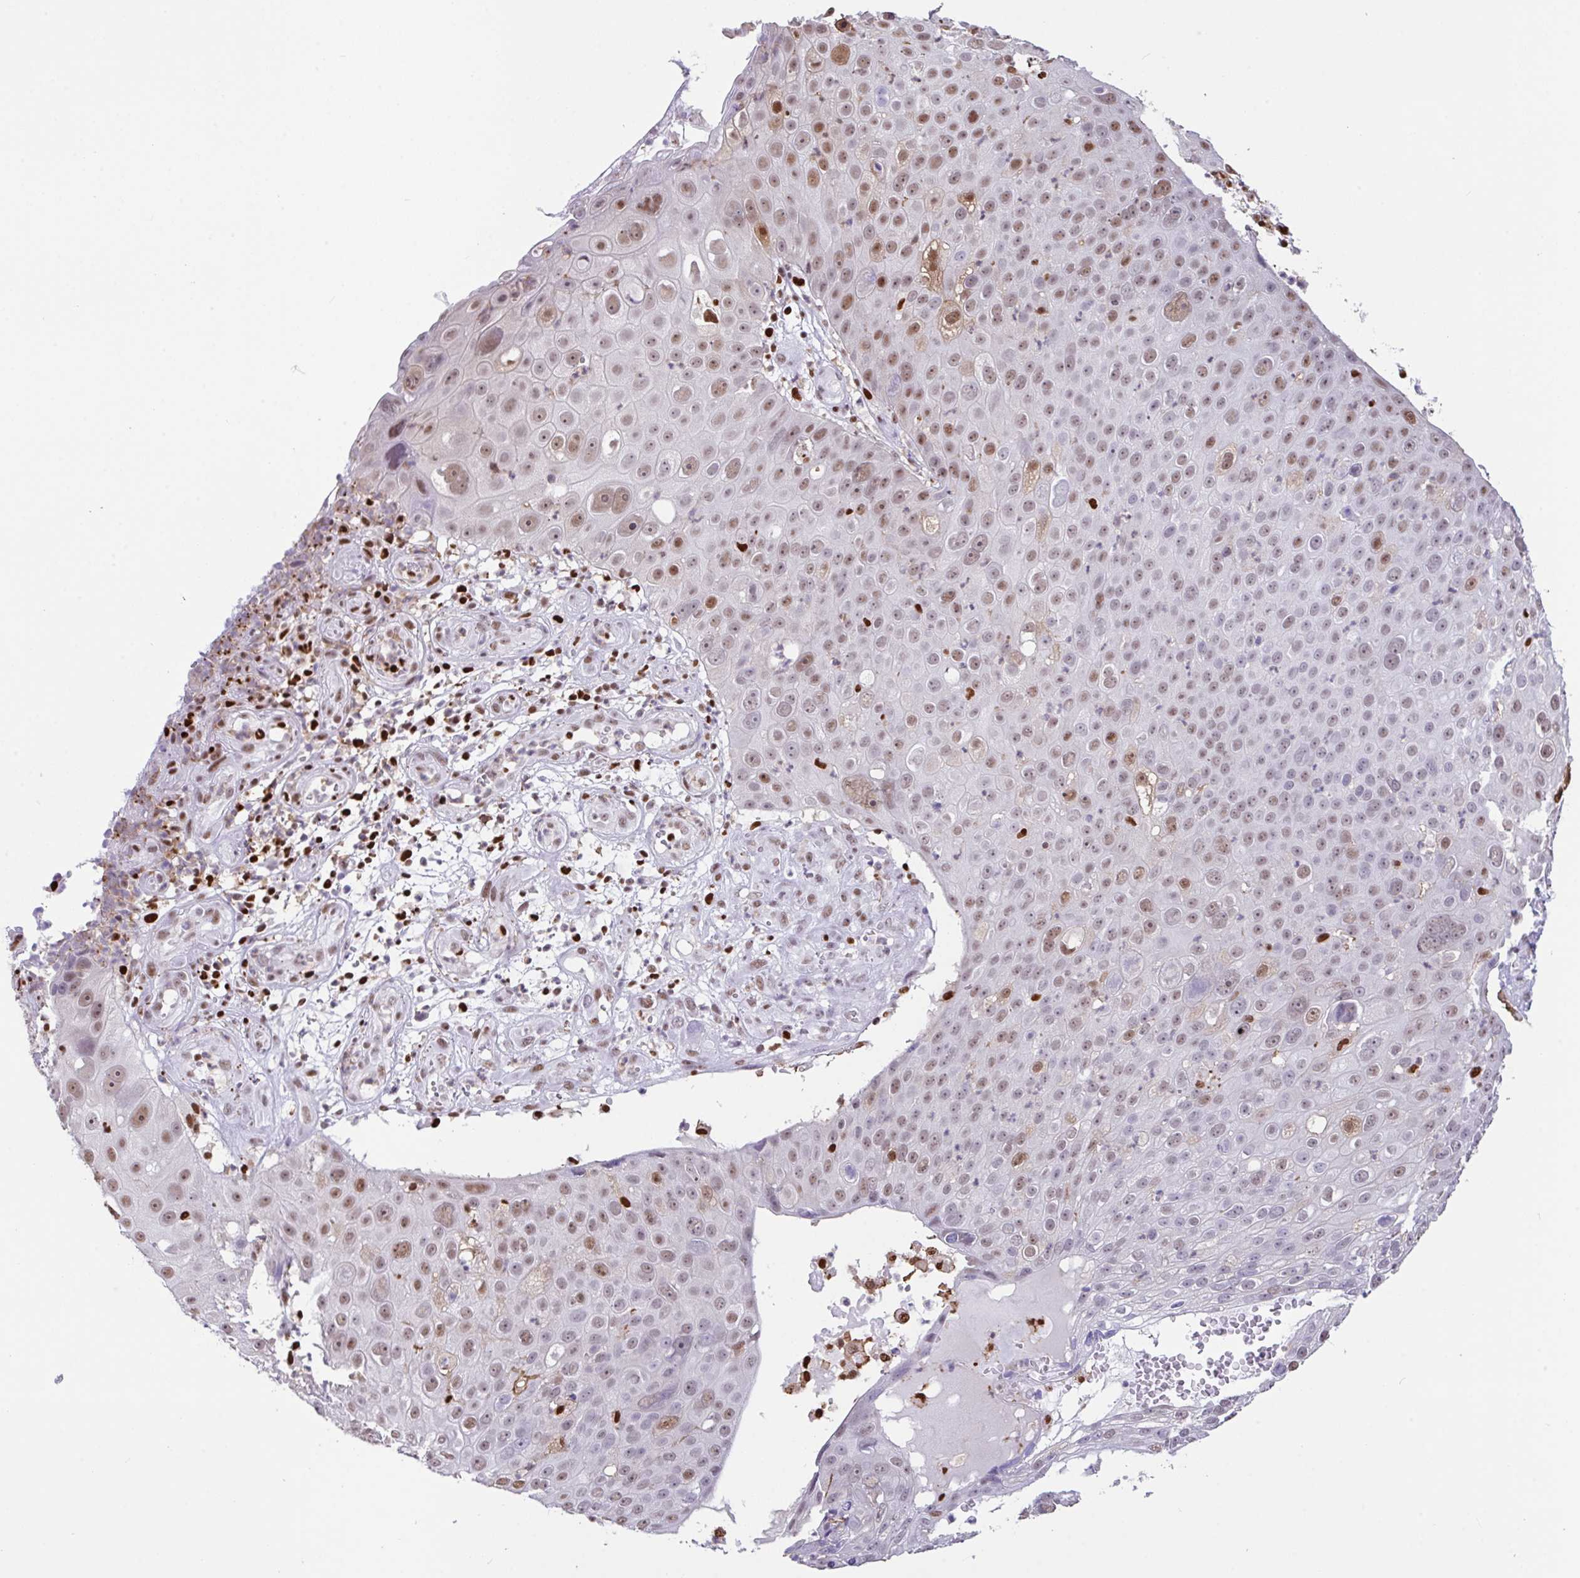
{"staining": {"intensity": "moderate", "quantity": "25%-75%", "location": "nuclear"}, "tissue": "skin cancer", "cell_type": "Tumor cells", "image_type": "cancer", "snomed": [{"axis": "morphology", "description": "Squamous cell carcinoma, NOS"}, {"axis": "topography", "description": "Skin"}], "caption": "Human skin cancer stained with a brown dye demonstrates moderate nuclear positive expression in approximately 25%-75% of tumor cells.", "gene": "BTBD10", "patient": {"sex": "male", "age": 71}}